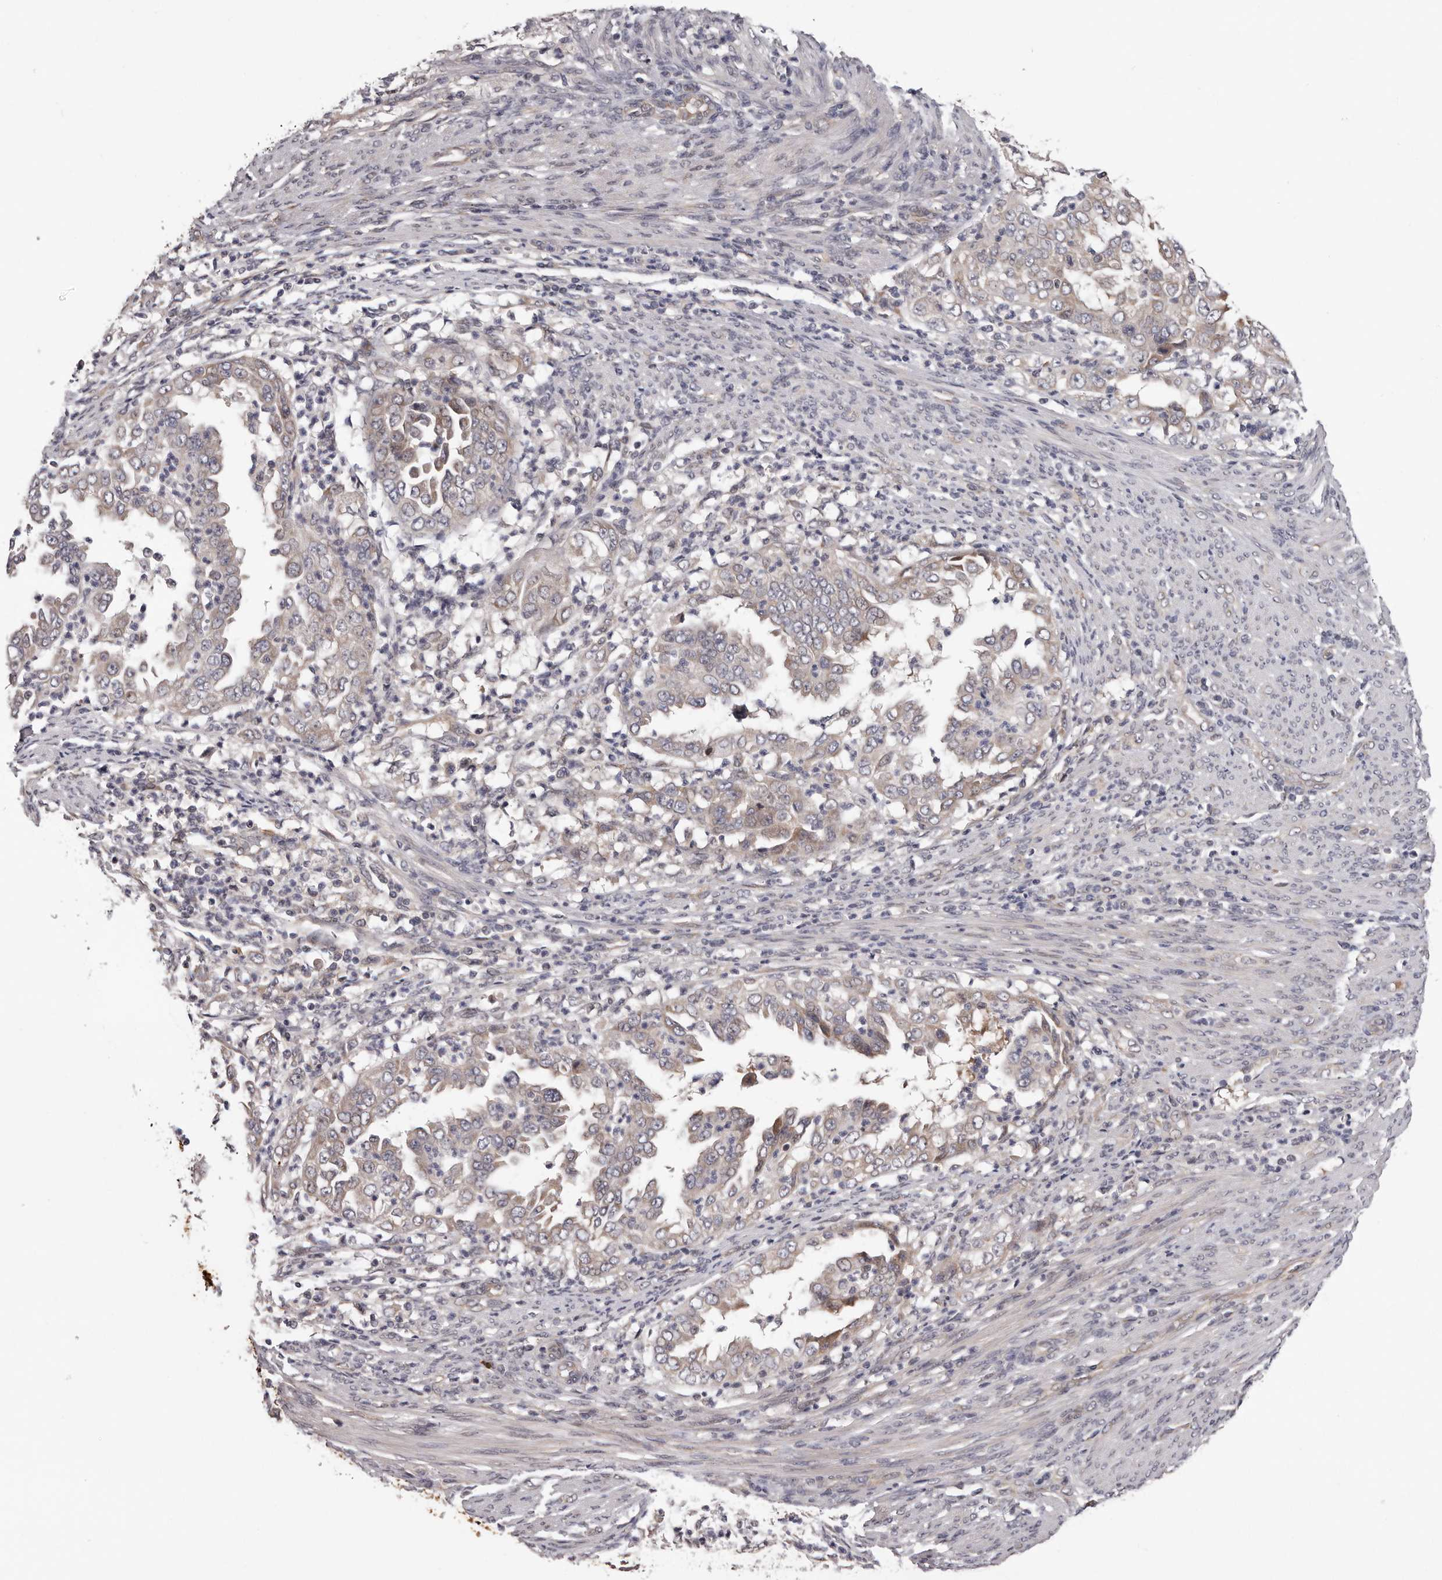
{"staining": {"intensity": "weak", "quantity": "<25%", "location": "cytoplasmic/membranous"}, "tissue": "endometrial cancer", "cell_type": "Tumor cells", "image_type": "cancer", "snomed": [{"axis": "morphology", "description": "Adenocarcinoma, NOS"}, {"axis": "topography", "description": "Endometrium"}], "caption": "Endometrial cancer stained for a protein using IHC exhibits no expression tumor cells.", "gene": "MED8", "patient": {"sex": "female", "age": 85}}